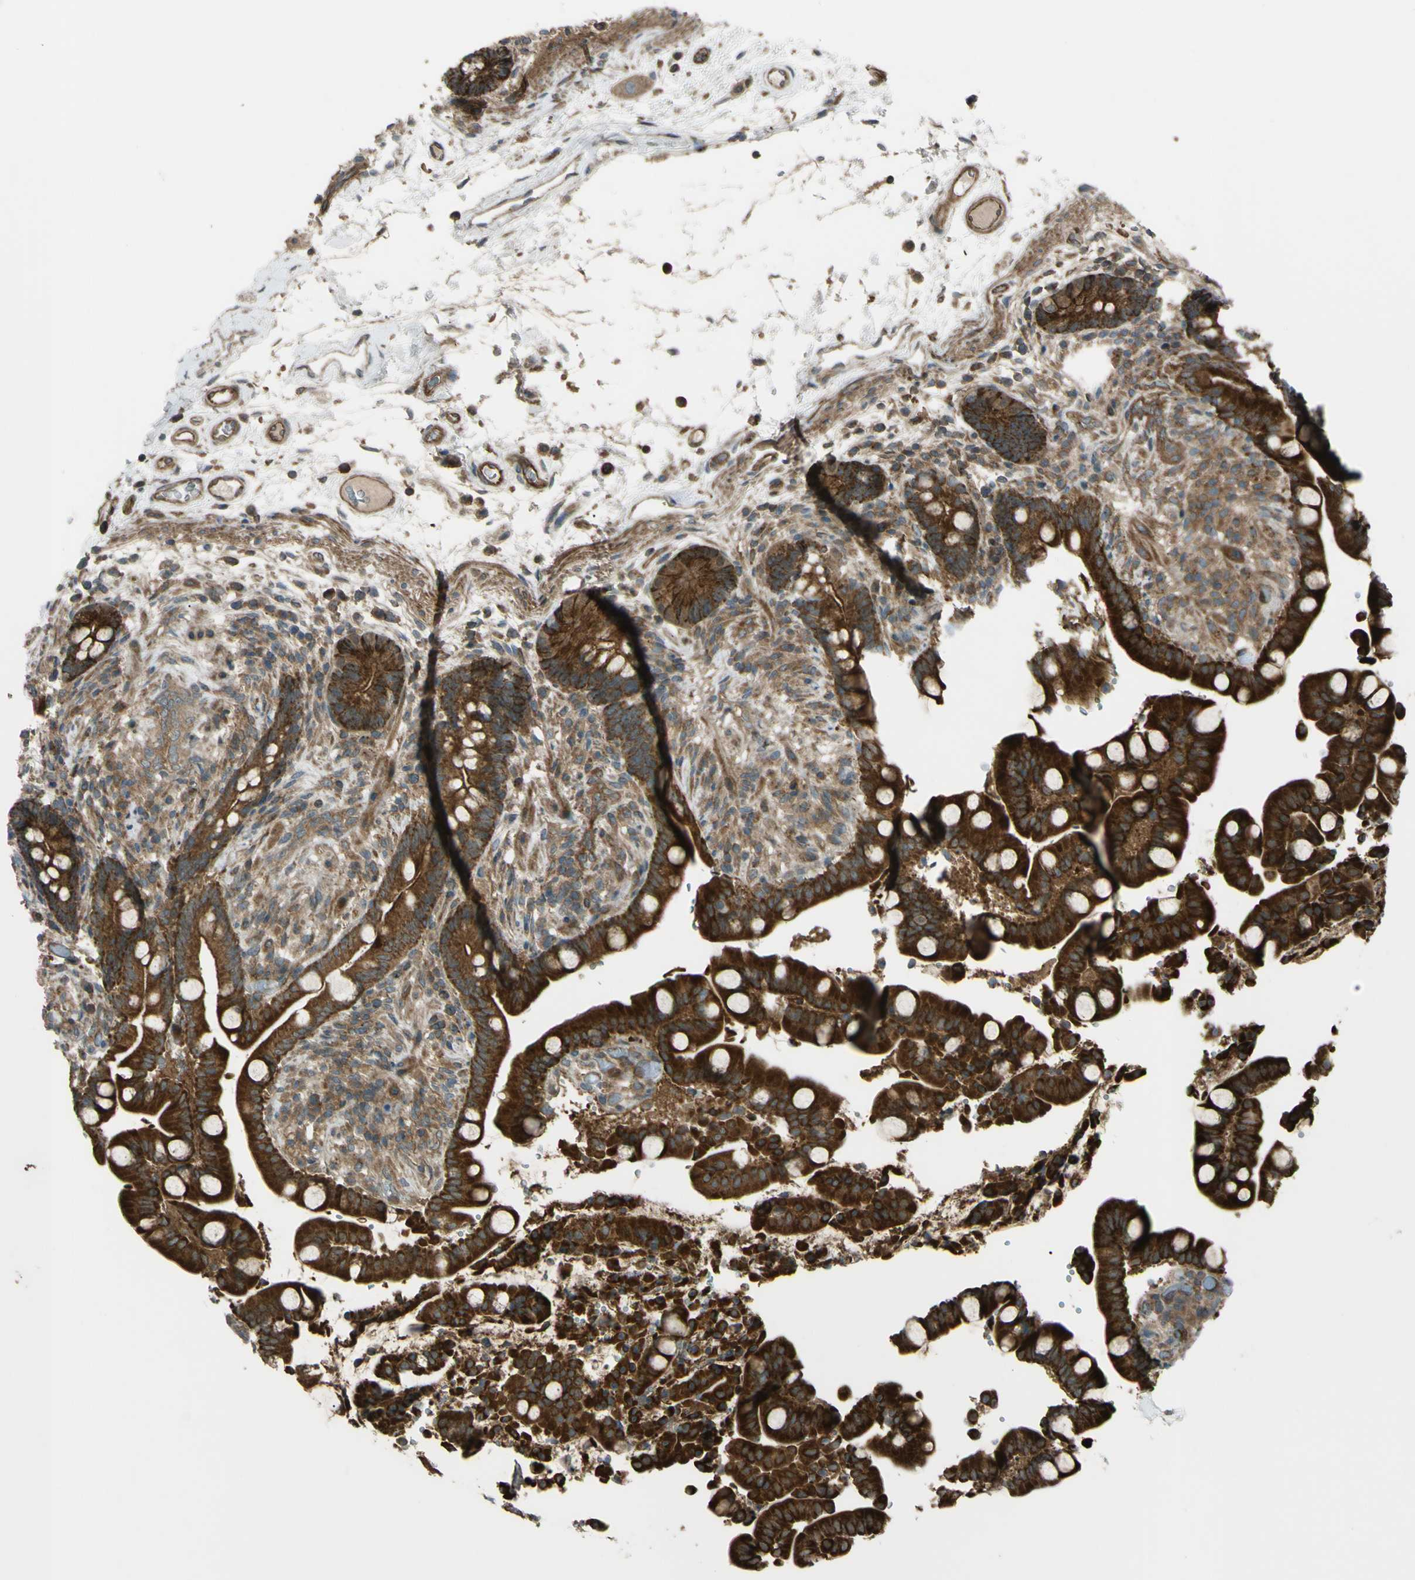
{"staining": {"intensity": "moderate", "quantity": ">75%", "location": "cytoplasmic/membranous"}, "tissue": "colon", "cell_type": "Endothelial cells", "image_type": "normal", "snomed": [{"axis": "morphology", "description": "Normal tissue, NOS"}, {"axis": "topography", "description": "Colon"}], "caption": "Protein staining exhibits moderate cytoplasmic/membranous expression in about >75% of endothelial cells in normal colon. The protein is shown in brown color, while the nuclei are stained blue.", "gene": "FLII", "patient": {"sex": "male", "age": 73}}